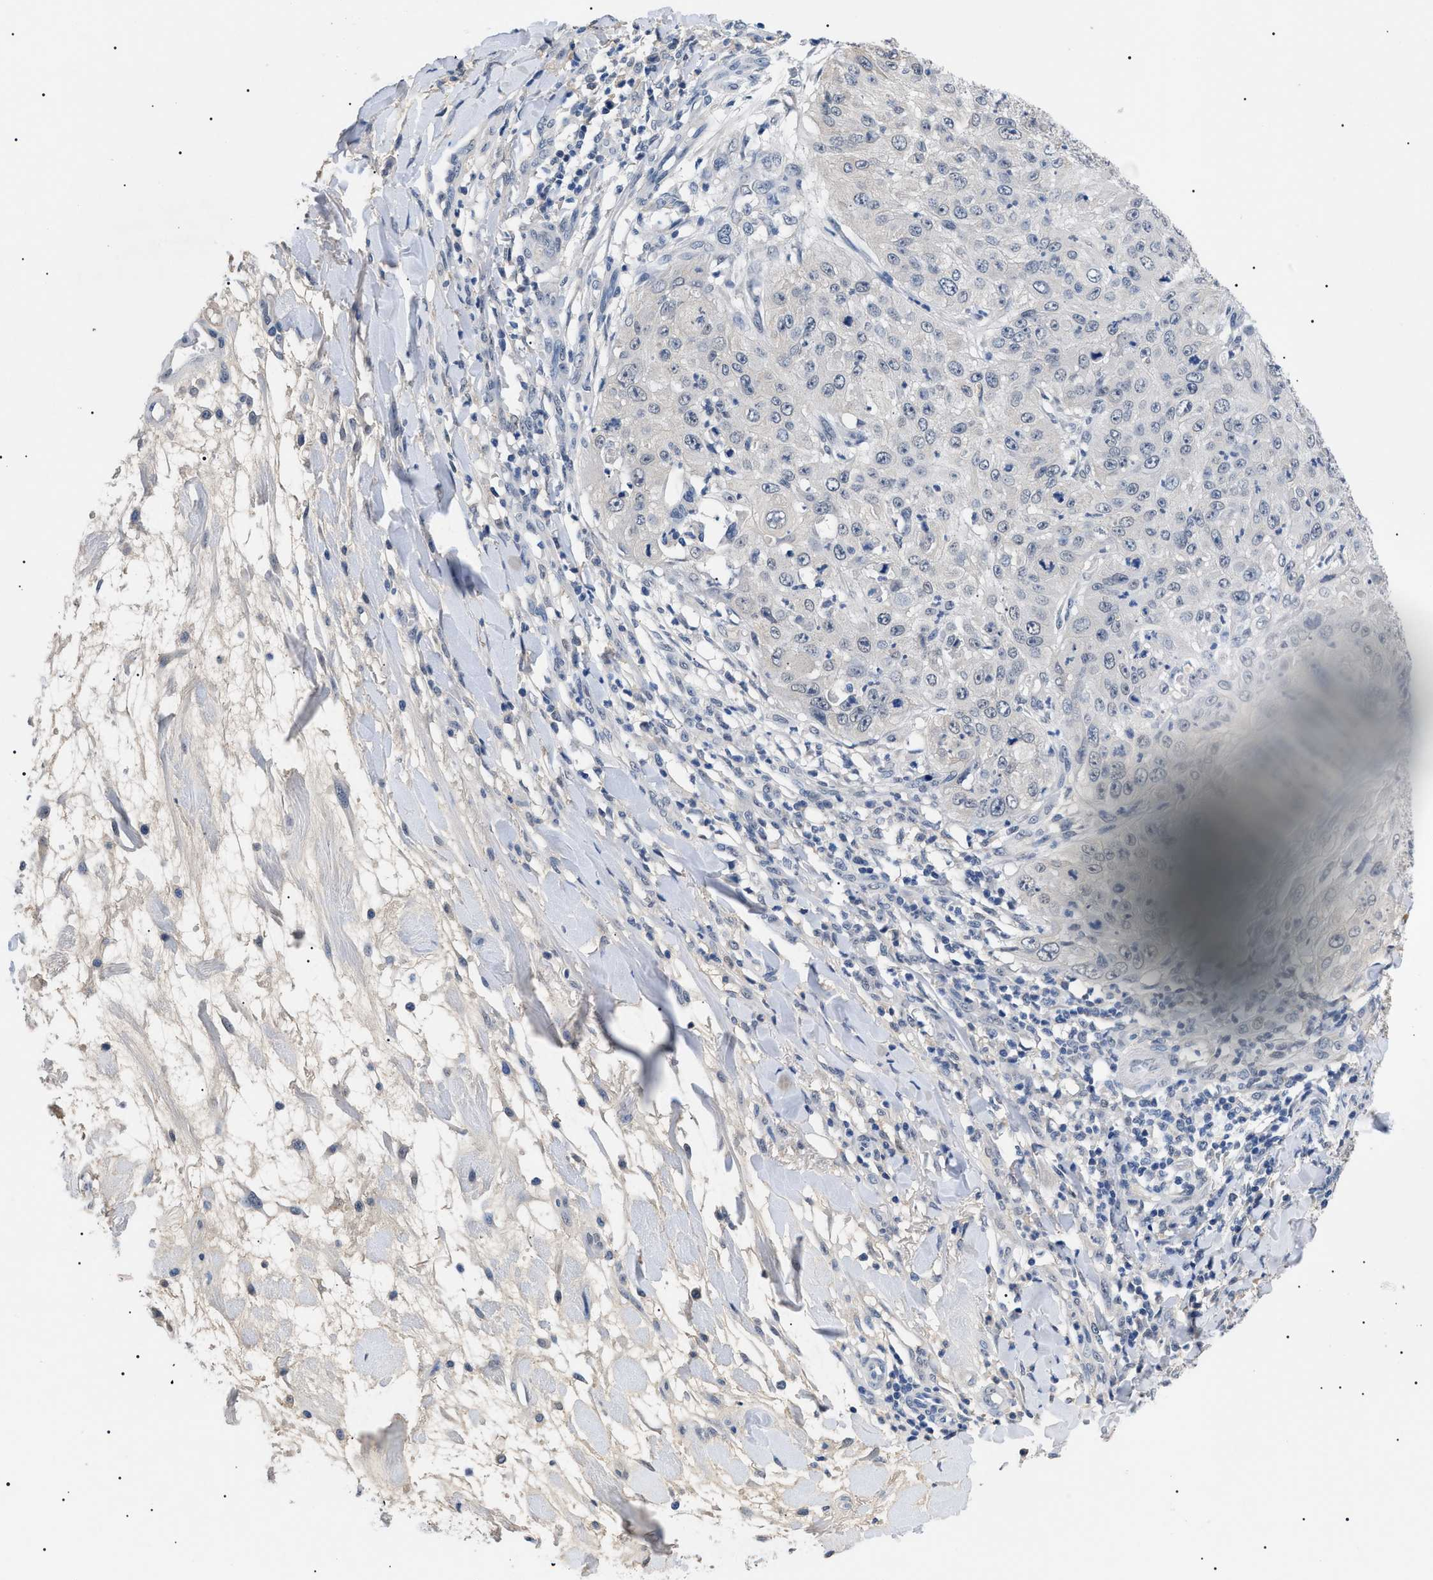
{"staining": {"intensity": "negative", "quantity": "none", "location": "none"}, "tissue": "skin cancer", "cell_type": "Tumor cells", "image_type": "cancer", "snomed": [{"axis": "morphology", "description": "Squamous cell carcinoma, NOS"}, {"axis": "topography", "description": "Skin"}], "caption": "Human skin cancer (squamous cell carcinoma) stained for a protein using immunohistochemistry (IHC) displays no staining in tumor cells.", "gene": "PRRT2", "patient": {"sex": "female", "age": 80}}